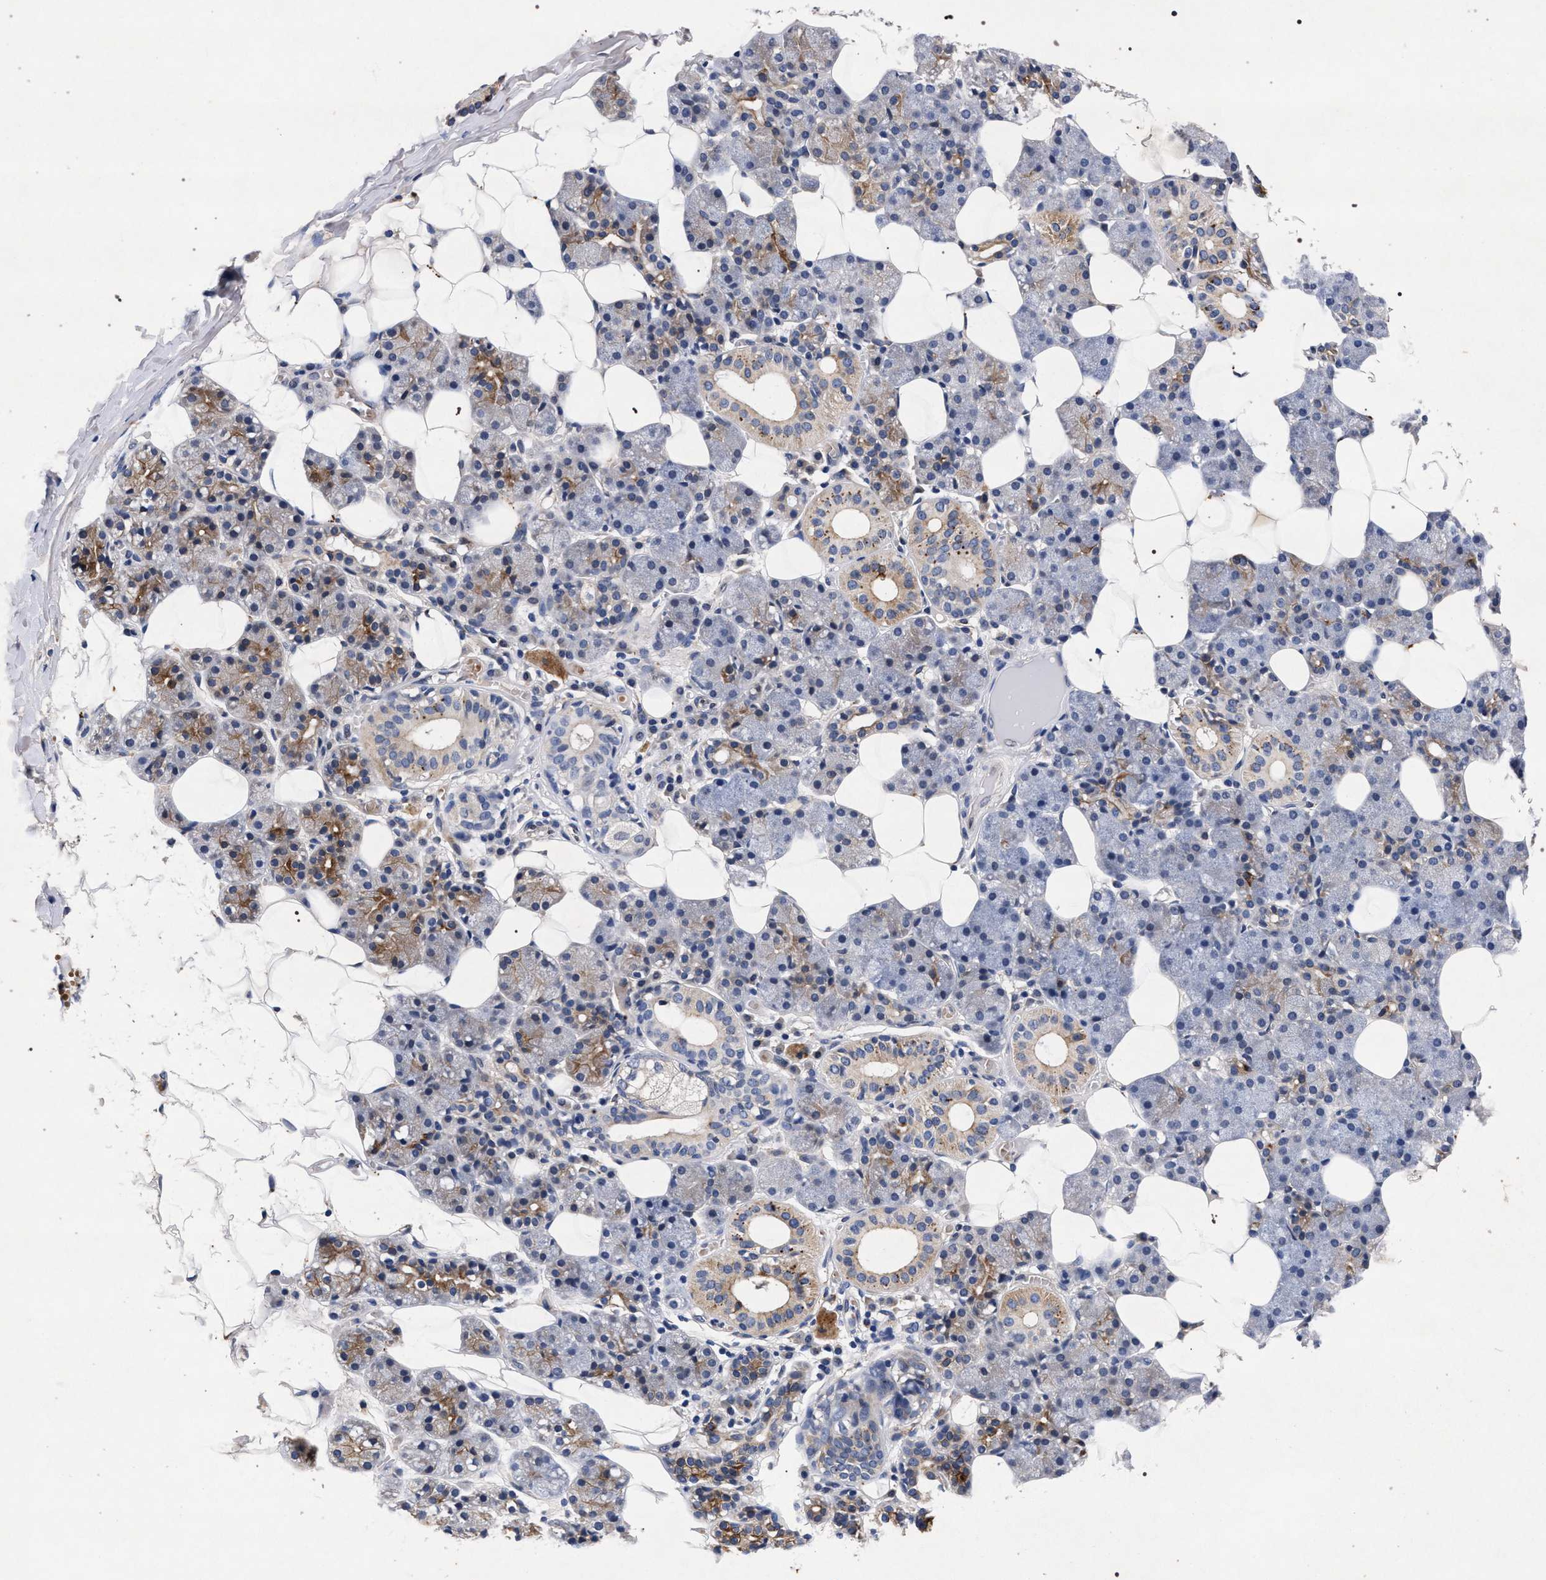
{"staining": {"intensity": "strong", "quantity": "25%-75%", "location": "cytoplasmic/membranous"}, "tissue": "salivary gland", "cell_type": "Glandular cells", "image_type": "normal", "snomed": [{"axis": "morphology", "description": "Normal tissue, NOS"}, {"axis": "topography", "description": "Salivary gland"}], "caption": "Protein expression analysis of normal human salivary gland reveals strong cytoplasmic/membranous positivity in about 25%-75% of glandular cells.", "gene": "NEK7", "patient": {"sex": "female", "age": 33}}